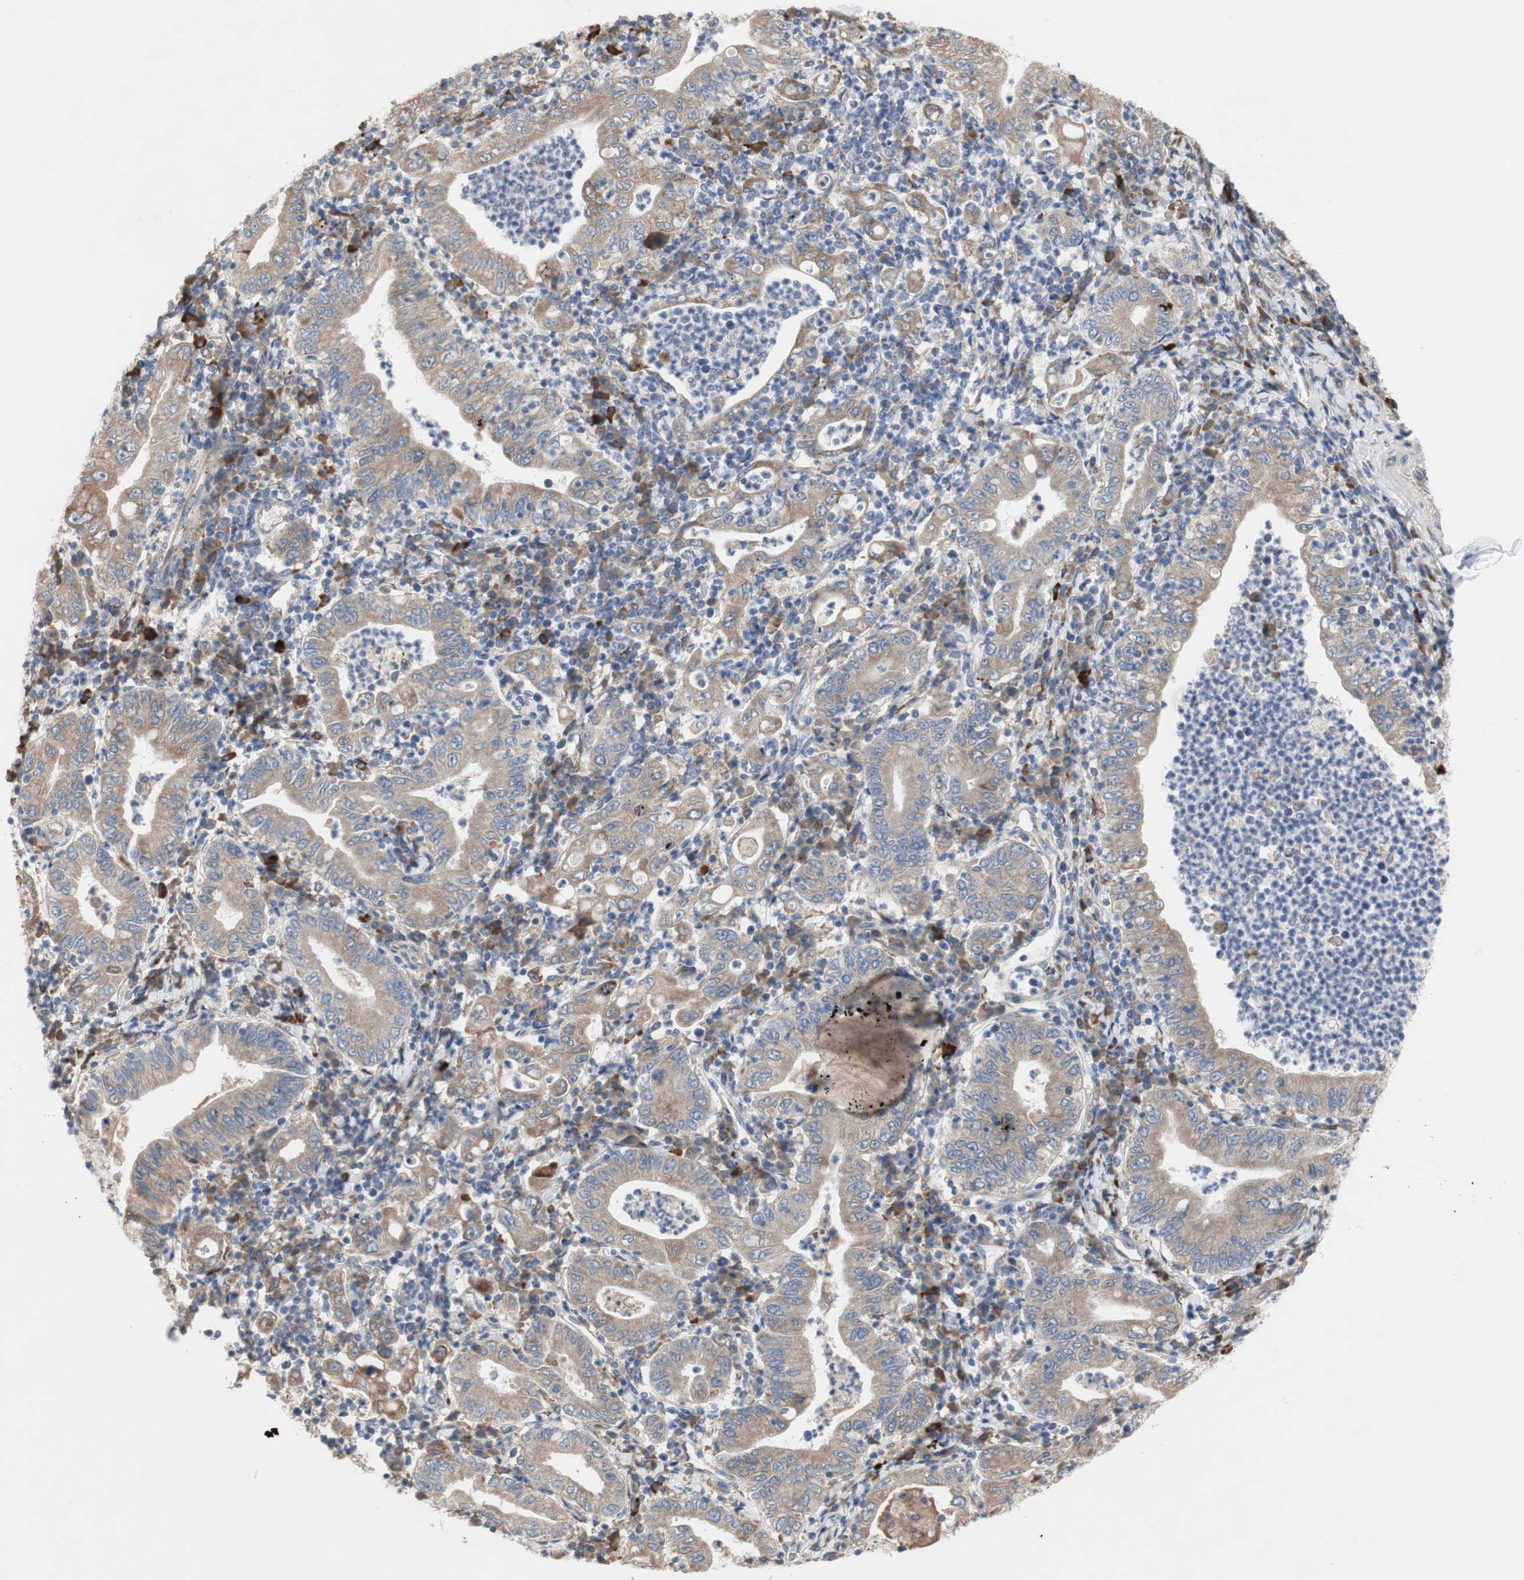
{"staining": {"intensity": "moderate", "quantity": ">75%", "location": "cytoplasmic/membranous"}, "tissue": "stomach cancer", "cell_type": "Tumor cells", "image_type": "cancer", "snomed": [{"axis": "morphology", "description": "Normal tissue, NOS"}, {"axis": "morphology", "description": "Adenocarcinoma, NOS"}, {"axis": "topography", "description": "Esophagus"}, {"axis": "topography", "description": "Stomach, upper"}, {"axis": "topography", "description": "Peripheral nerve tissue"}], "caption": "Immunohistochemical staining of adenocarcinoma (stomach) demonstrates medium levels of moderate cytoplasmic/membranous protein staining in approximately >75% of tumor cells. Immunohistochemistry stains the protein of interest in brown and the nuclei are stained blue.", "gene": "TTC14", "patient": {"sex": "male", "age": 62}}